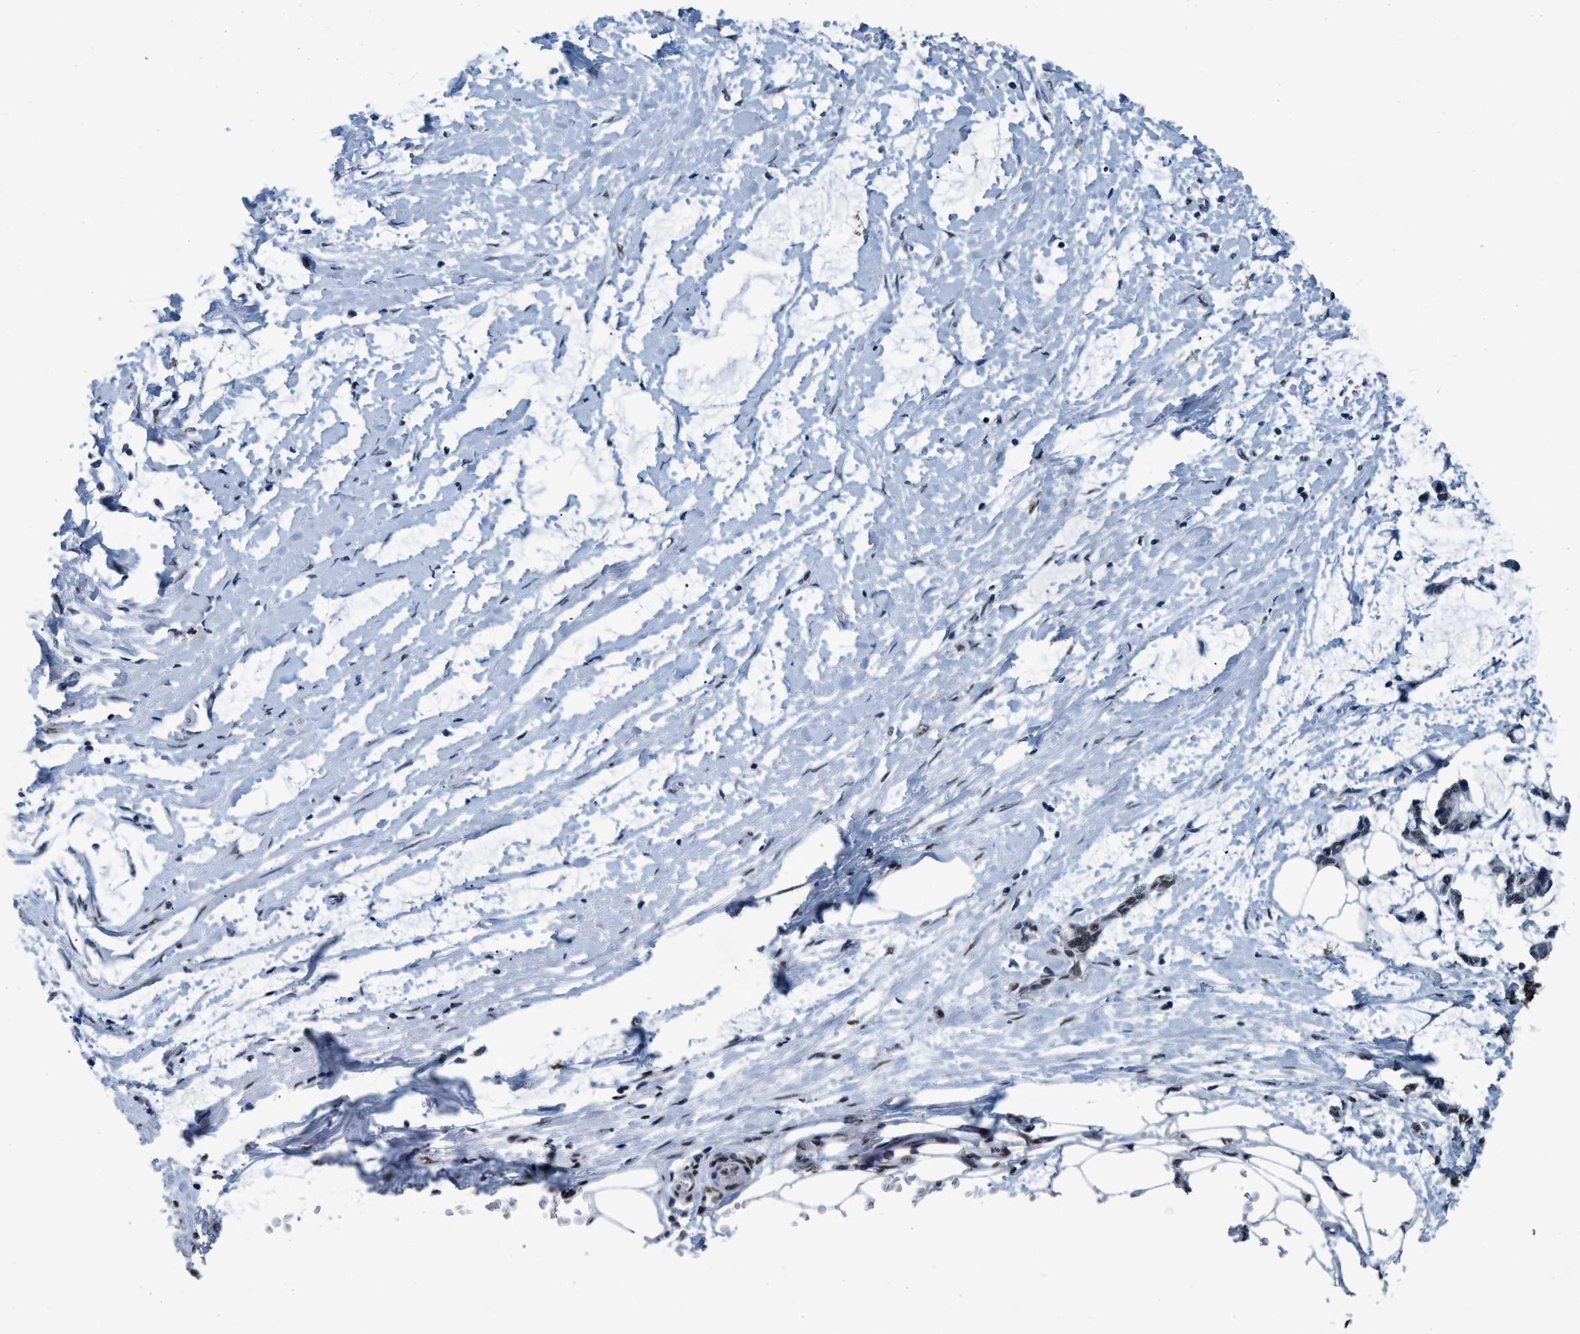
{"staining": {"intensity": "moderate", "quantity": "<25%", "location": "cytoplasmic/membranous"}, "tissue": "adipose tissue", "cell_type": "Adipocytes", "image_type": "normal", "snomed": [{"axis": "morphology", "description": "Normal tissue, NOS"}, {"axis": "morphology", "description": "Adenocarcinoma, NOS"}, {"axis": "topography", "description": "Colon"}, {"axis": "topography", "description": "Peripheral nerve tissue"}], "caption": "Immunohistochemical staining of normal adipose tissue reveals low levels of moderate cytoplasmic/membranous expression in about <25% of adipocytes. (DAB (3,3'-diaminobenzidine) IHC with brightfield microscopy, high magnification).", "gene": "CCNE2", "patient": {"sex": "male", "age": 14}}